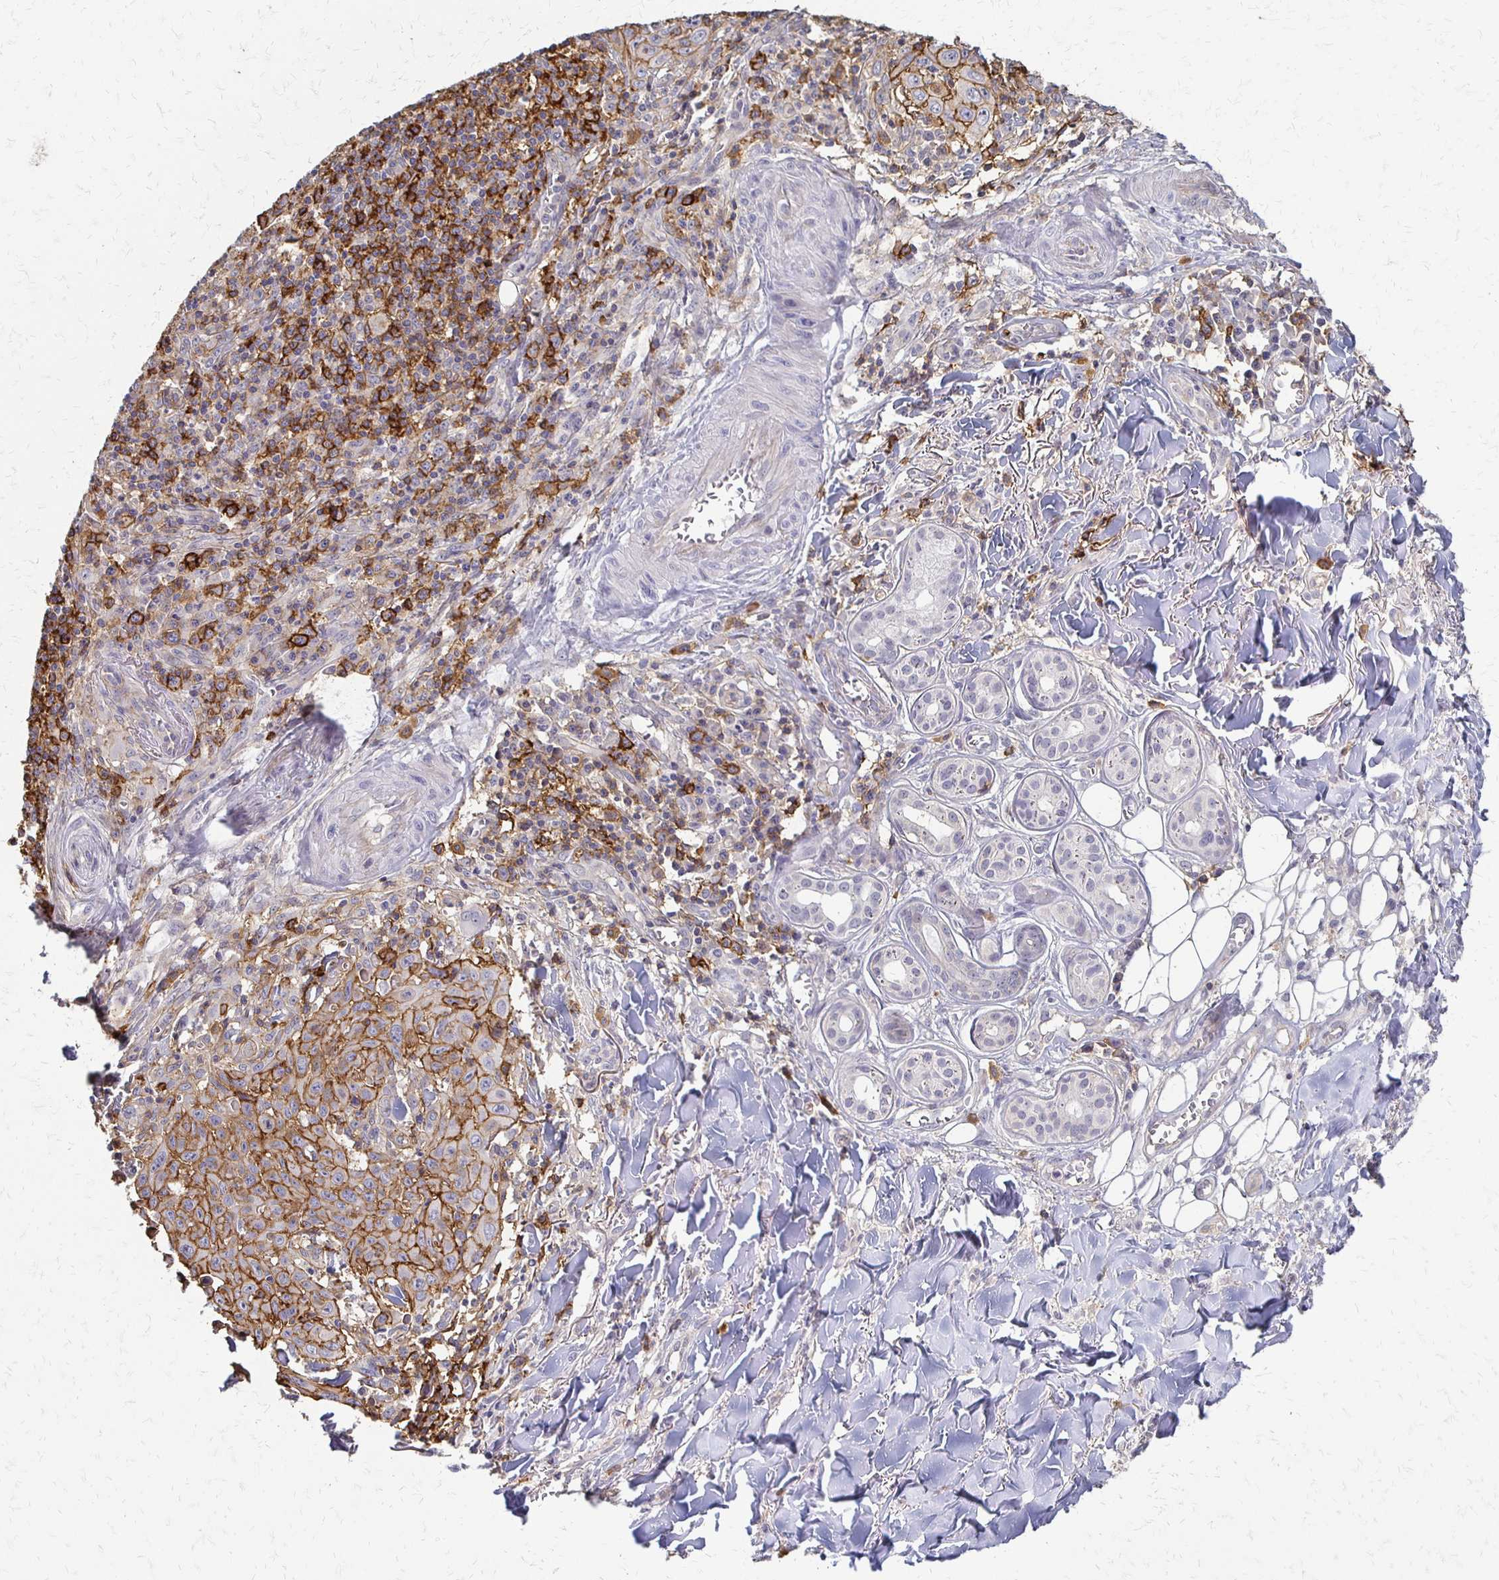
{"staining": {"intensity": "moderate", "quantity": ">75%", "location": "cytoplasmic/membranous"}, "tissue": "skin cancer", "cell_type": "Tumor cells", "image_type": "cancer", "snomed": [{"axis": "morphology", "description": "Squamous cell carcinoma, NOS"}, {"axis": "topography", "description": "Skin"}], "caption": "Immunohistochemistry staining of squamous cell carcinoma (skin), which demonstrates medium levels of moderate cytoplasmic/membranous expression in about >75% of tumor cells indicating moderate cytoplasmic/membranous protein positivity. The staining was performed using DAB (3,3'-diaminobenzidine) (brown) for protein detection and nuclei were counterstained in hematoxylin (blue).", "gene": "SLC9A9", "patient": {"sex": "male", "age": 75}}